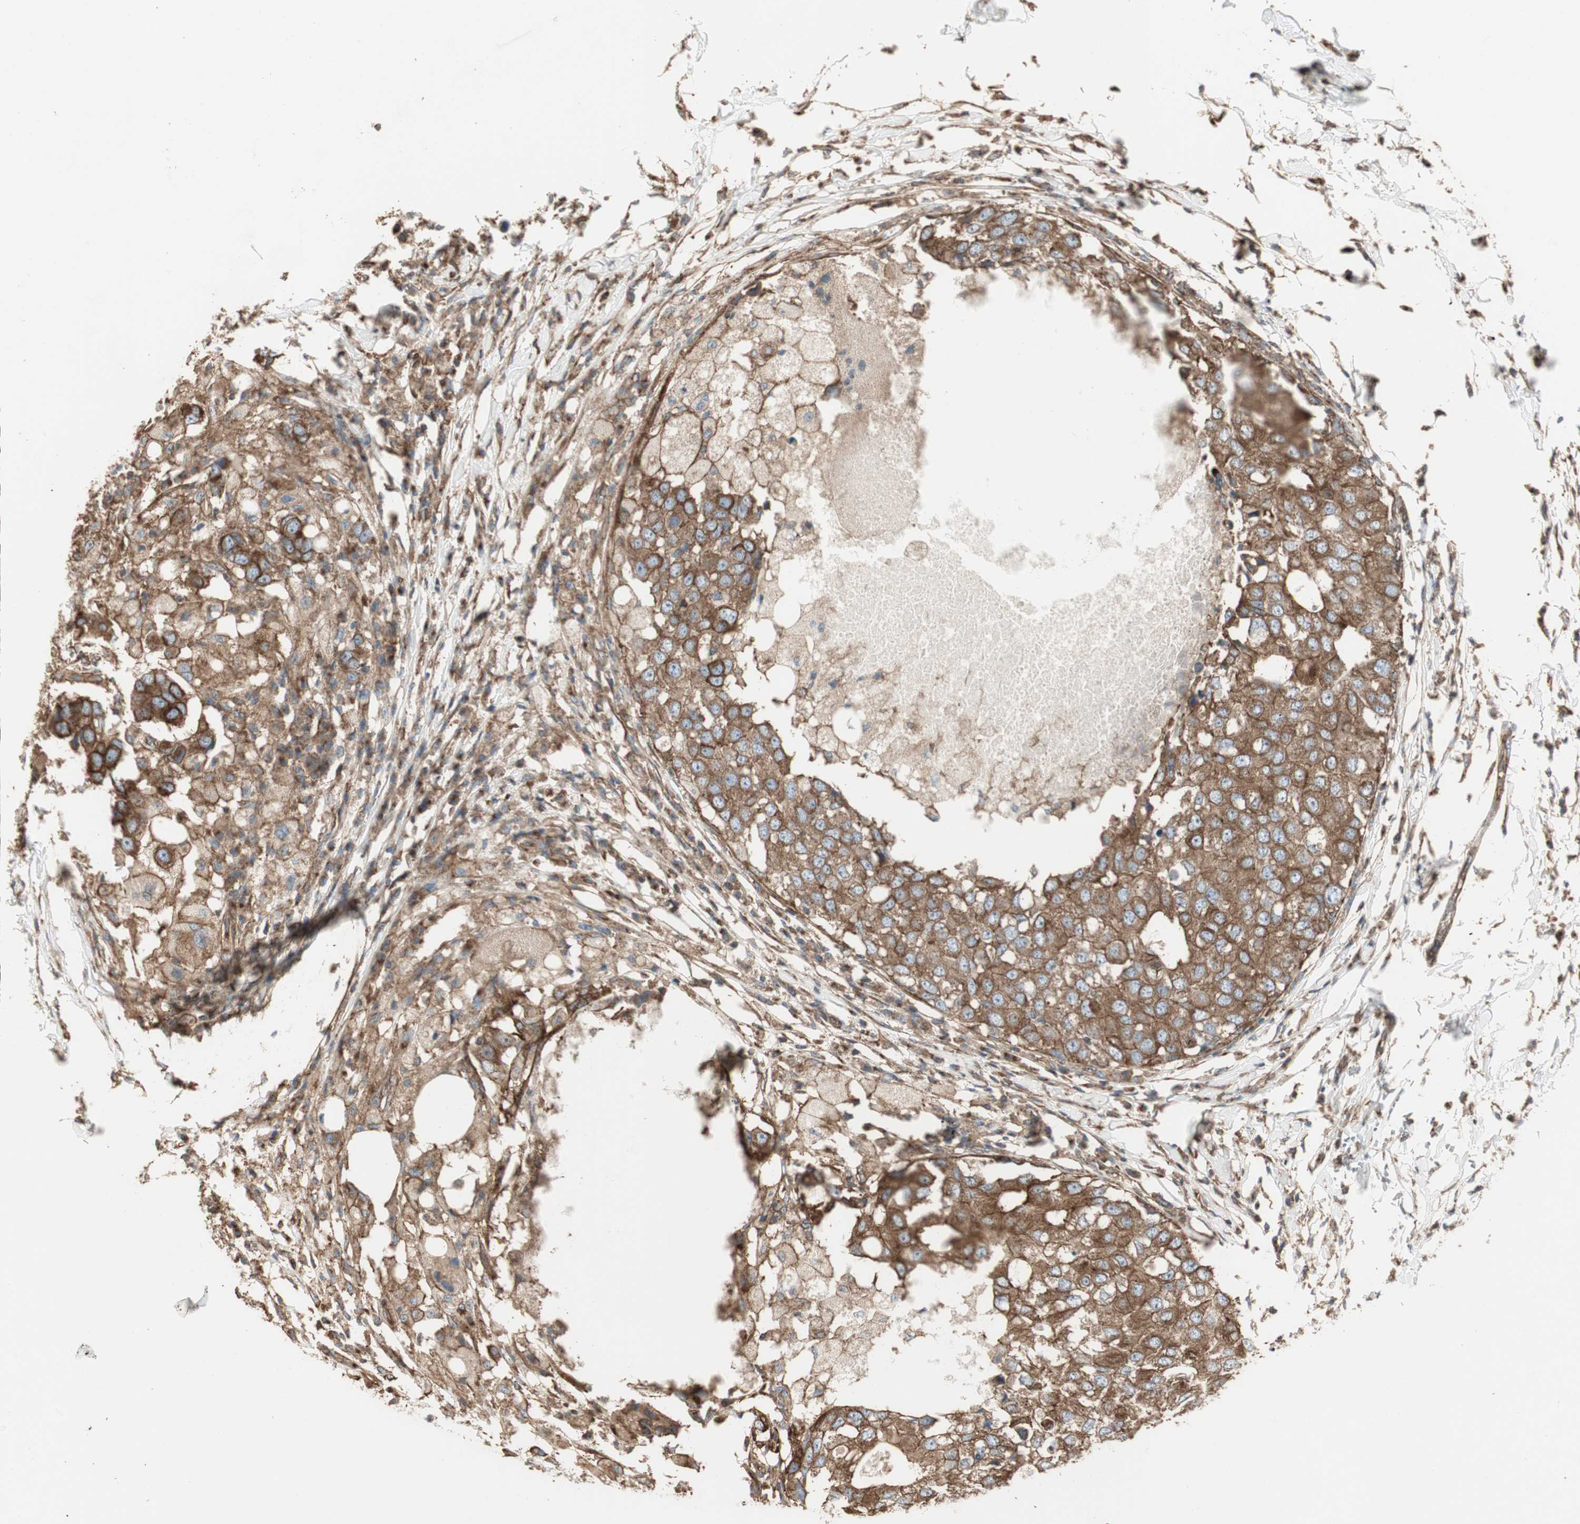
{"staining": {"intensity": "strong", "quantity": ">75%", "location": "cytoplasmic/membranous"}, "tissue": "breast cancer", "cell_type": "Tumor cells", "image_type": "cancer", "snomed": [{"axis": "morphology", "description": "Duct carcinoma"}, {"axis": "topography", "description": "Breast"}], "caption": "Human breast cancer (intraductal carcinoma) stained with a protein marker displays strong staining in tumor cells.", "gene": "H6PD", "patient": {"sex": "female", "age": 27}}